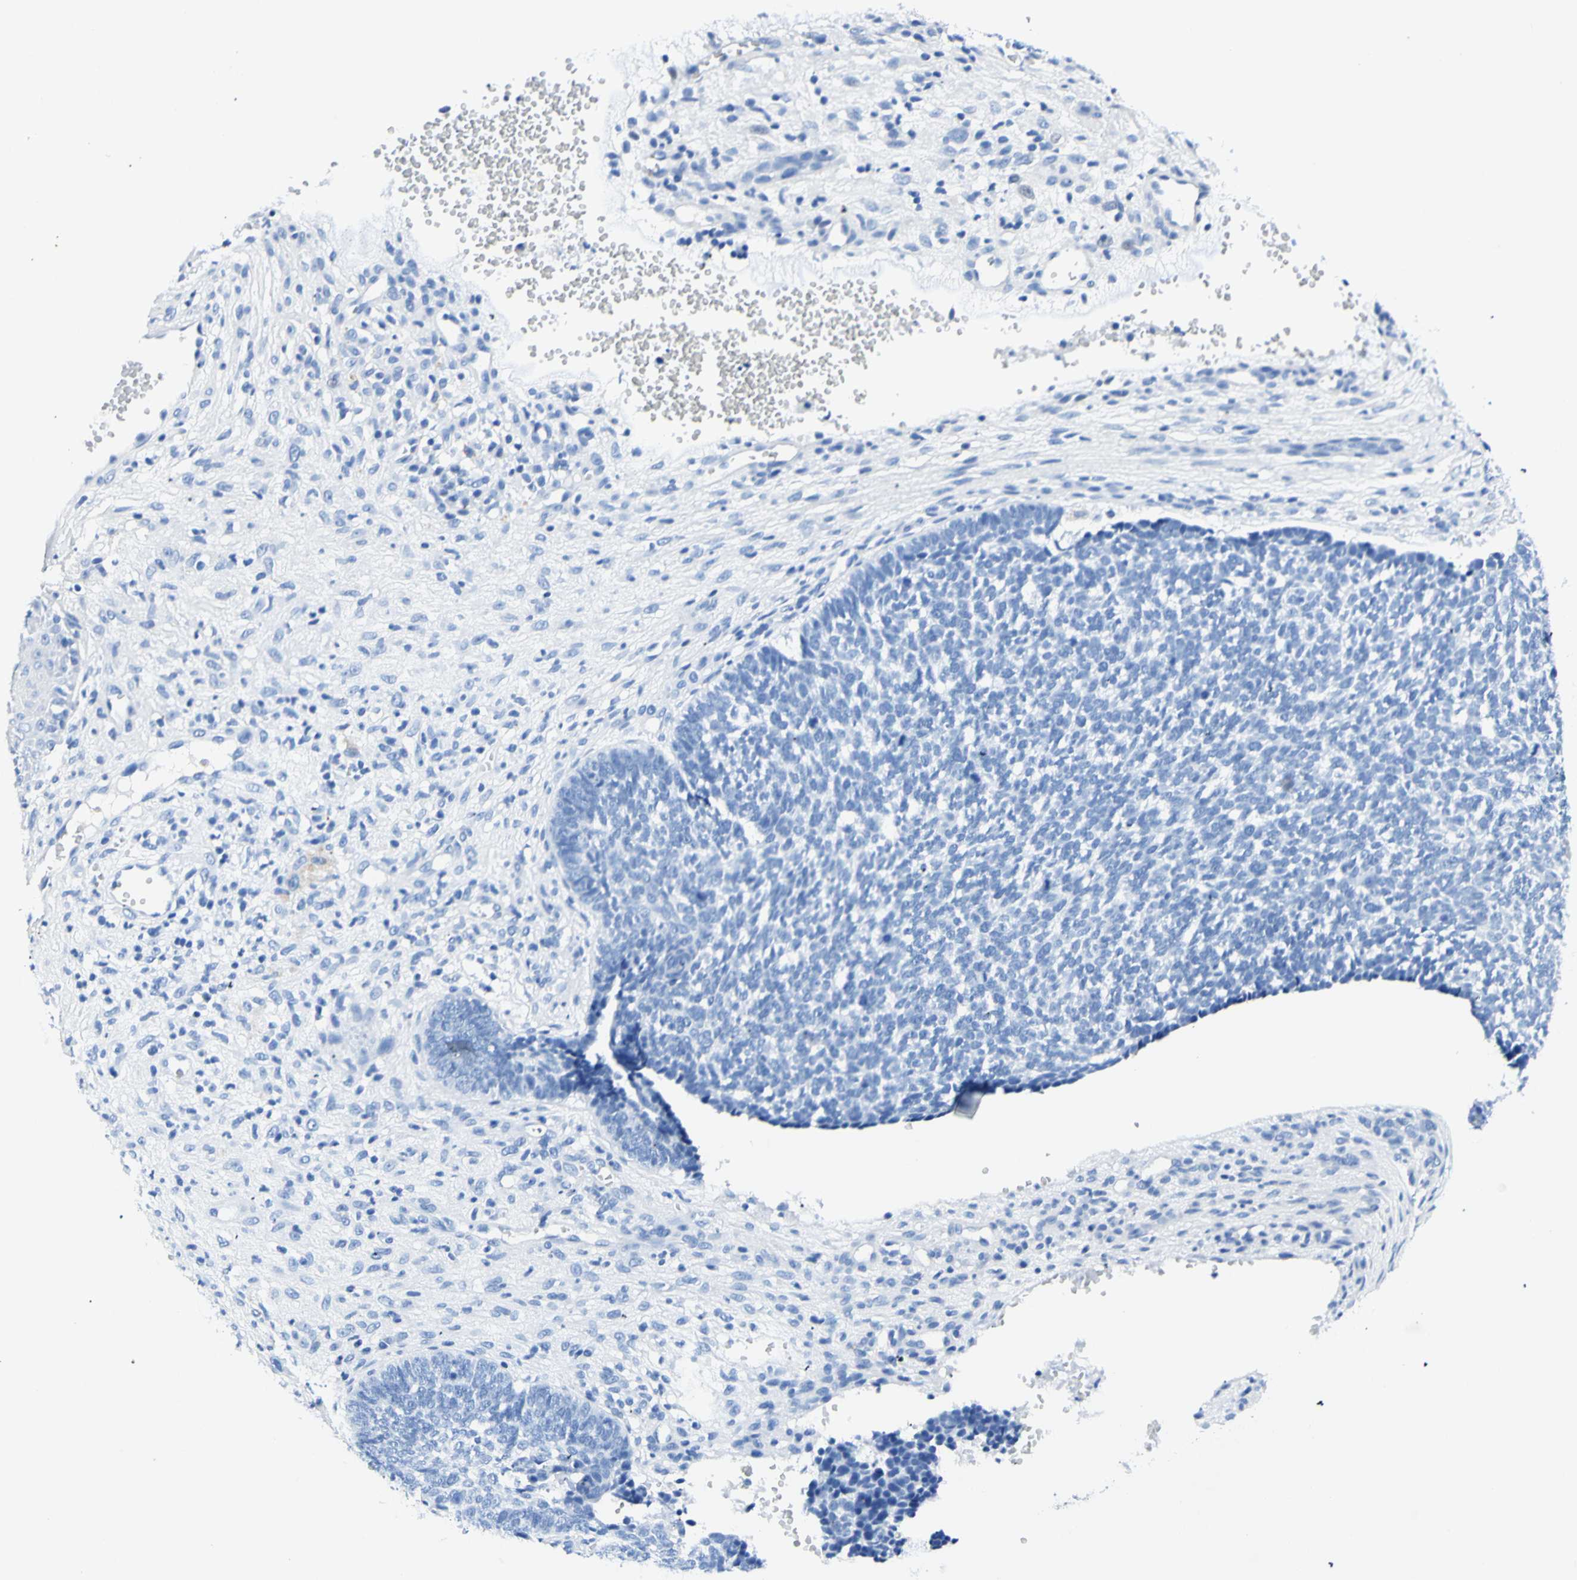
{"staining": {"intensity": "negative", "quantity": "none", "location": "none"}, "tissue": "skin cancer", "cell_type": "Tumor cells", "image_type": "cancer", "snomed": [{"axis": "morphology", "description": "Basal cell carcinoma"}, {"axis": "topography", "description": "Skin"}], "caption": "Histopathology image shows no significant protein positivity in tumor cells of skin basal cell carcinoma. (Brightfield microscopy of DAB (3,3'-diaminobenzidine) immunohistochemistry (IHC) at high magnification).", "gene": "MYH2", "patient": {"sex": "male", "age": 84}}